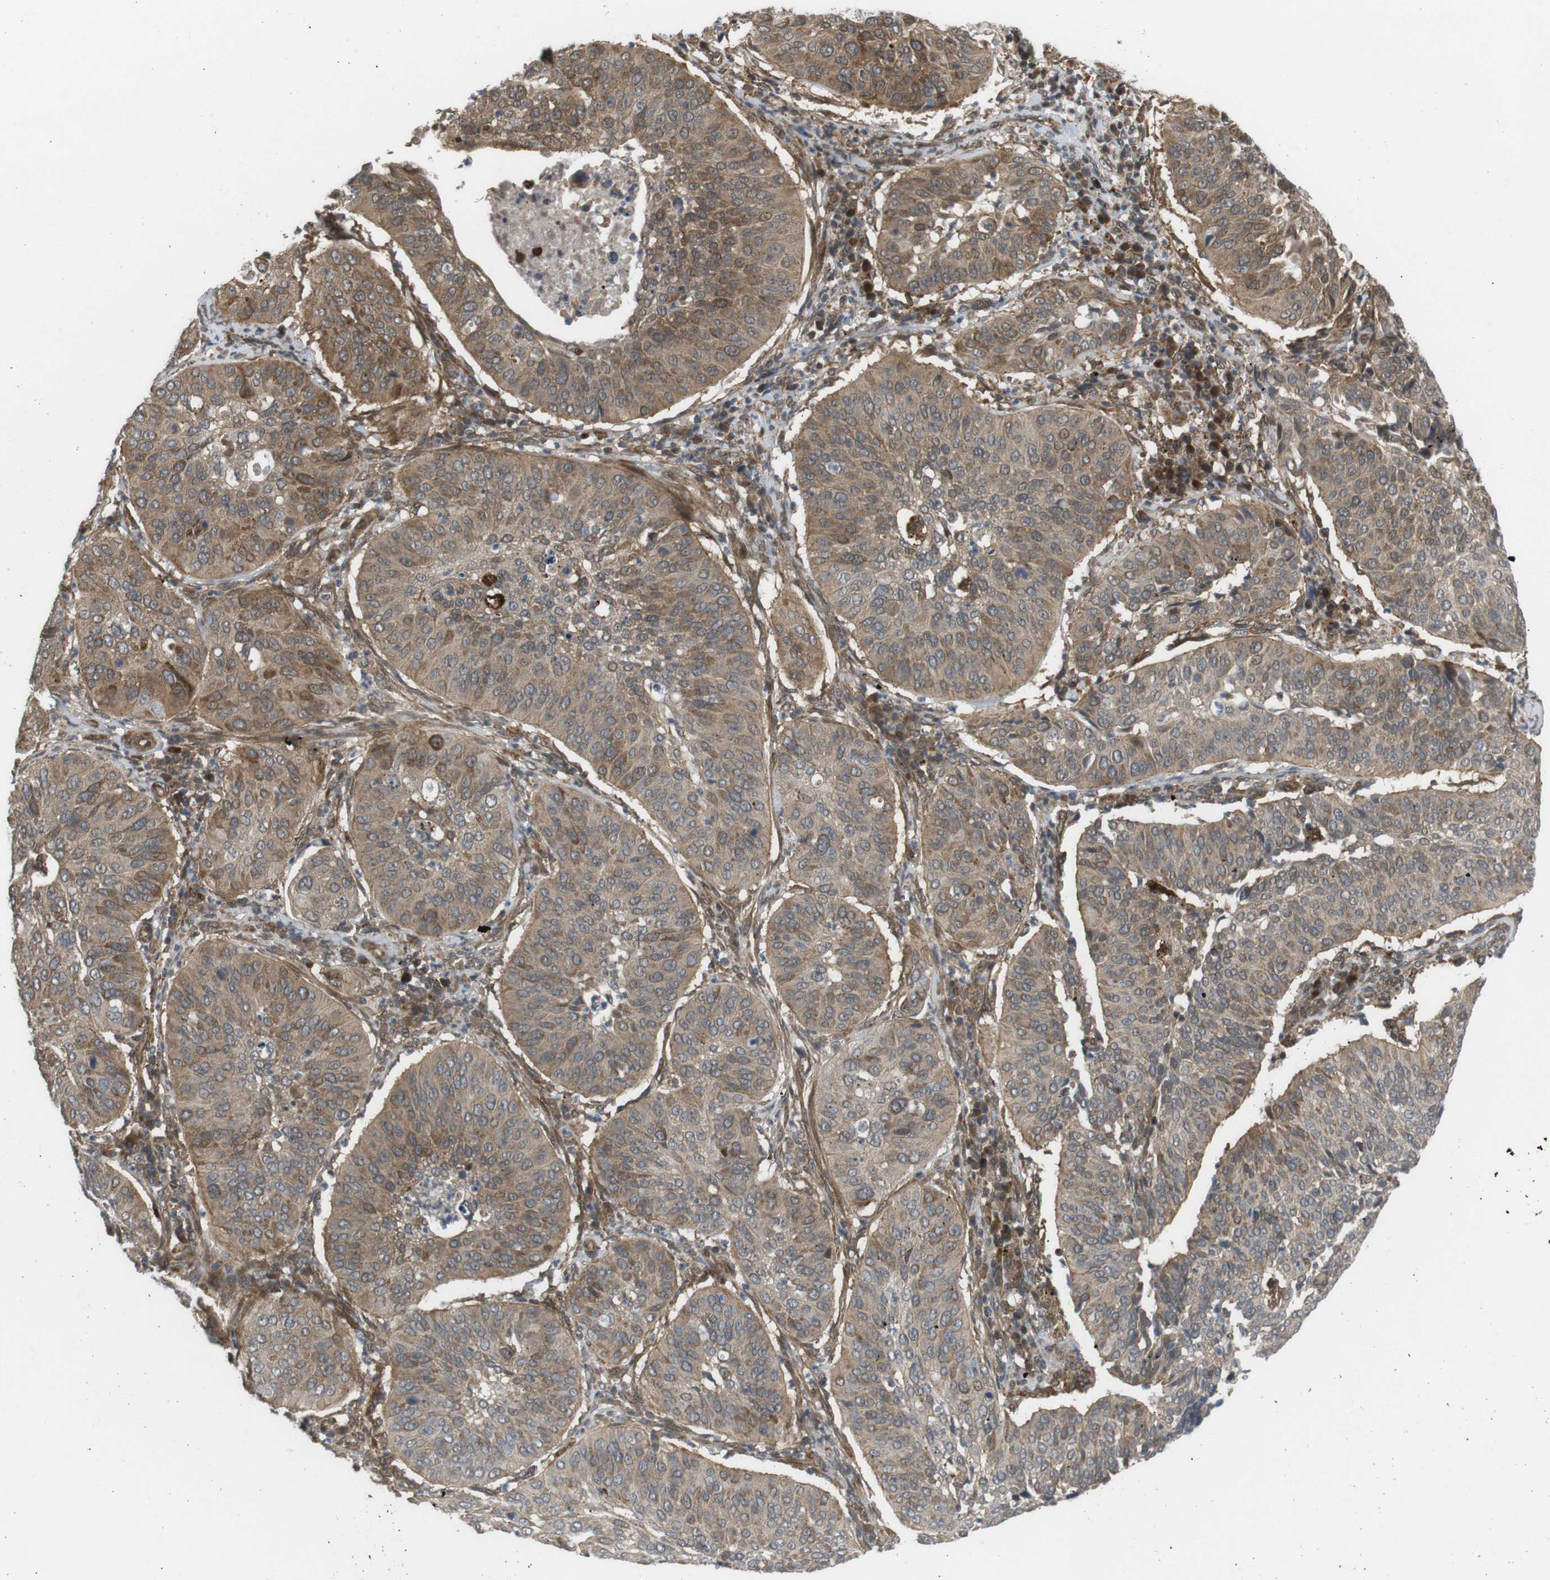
{"staining": {"intensity": "moderate", "quantity": ">75%", "location": "cytoplasmic/membranous"}, "tissue": "cervical cancer", "cell_type": "Tumor cells", "image_type": "cancer", "snomed": [{"axis": "morphology", "description": "Normal tissue, NOS"}, {"axis": "morphology", "description": "Squamous cell carcinoma, NOS"}, {"axis": "topography", "description": "Cervix"}], "caption": "A histopathology image of cervical cancer (squamous cell carcinoma) stained for a protein shows moderate cytoplasmic/membranous brown staining in tumor cells. The staining was performed using DAB (3,3'-diaminobenzidine), with brown indicating positive protein expression. Nuclei are stained blue with hematoxylin.", "gene": "KANK2", "patient": {"sex": "female", "age": 39}}